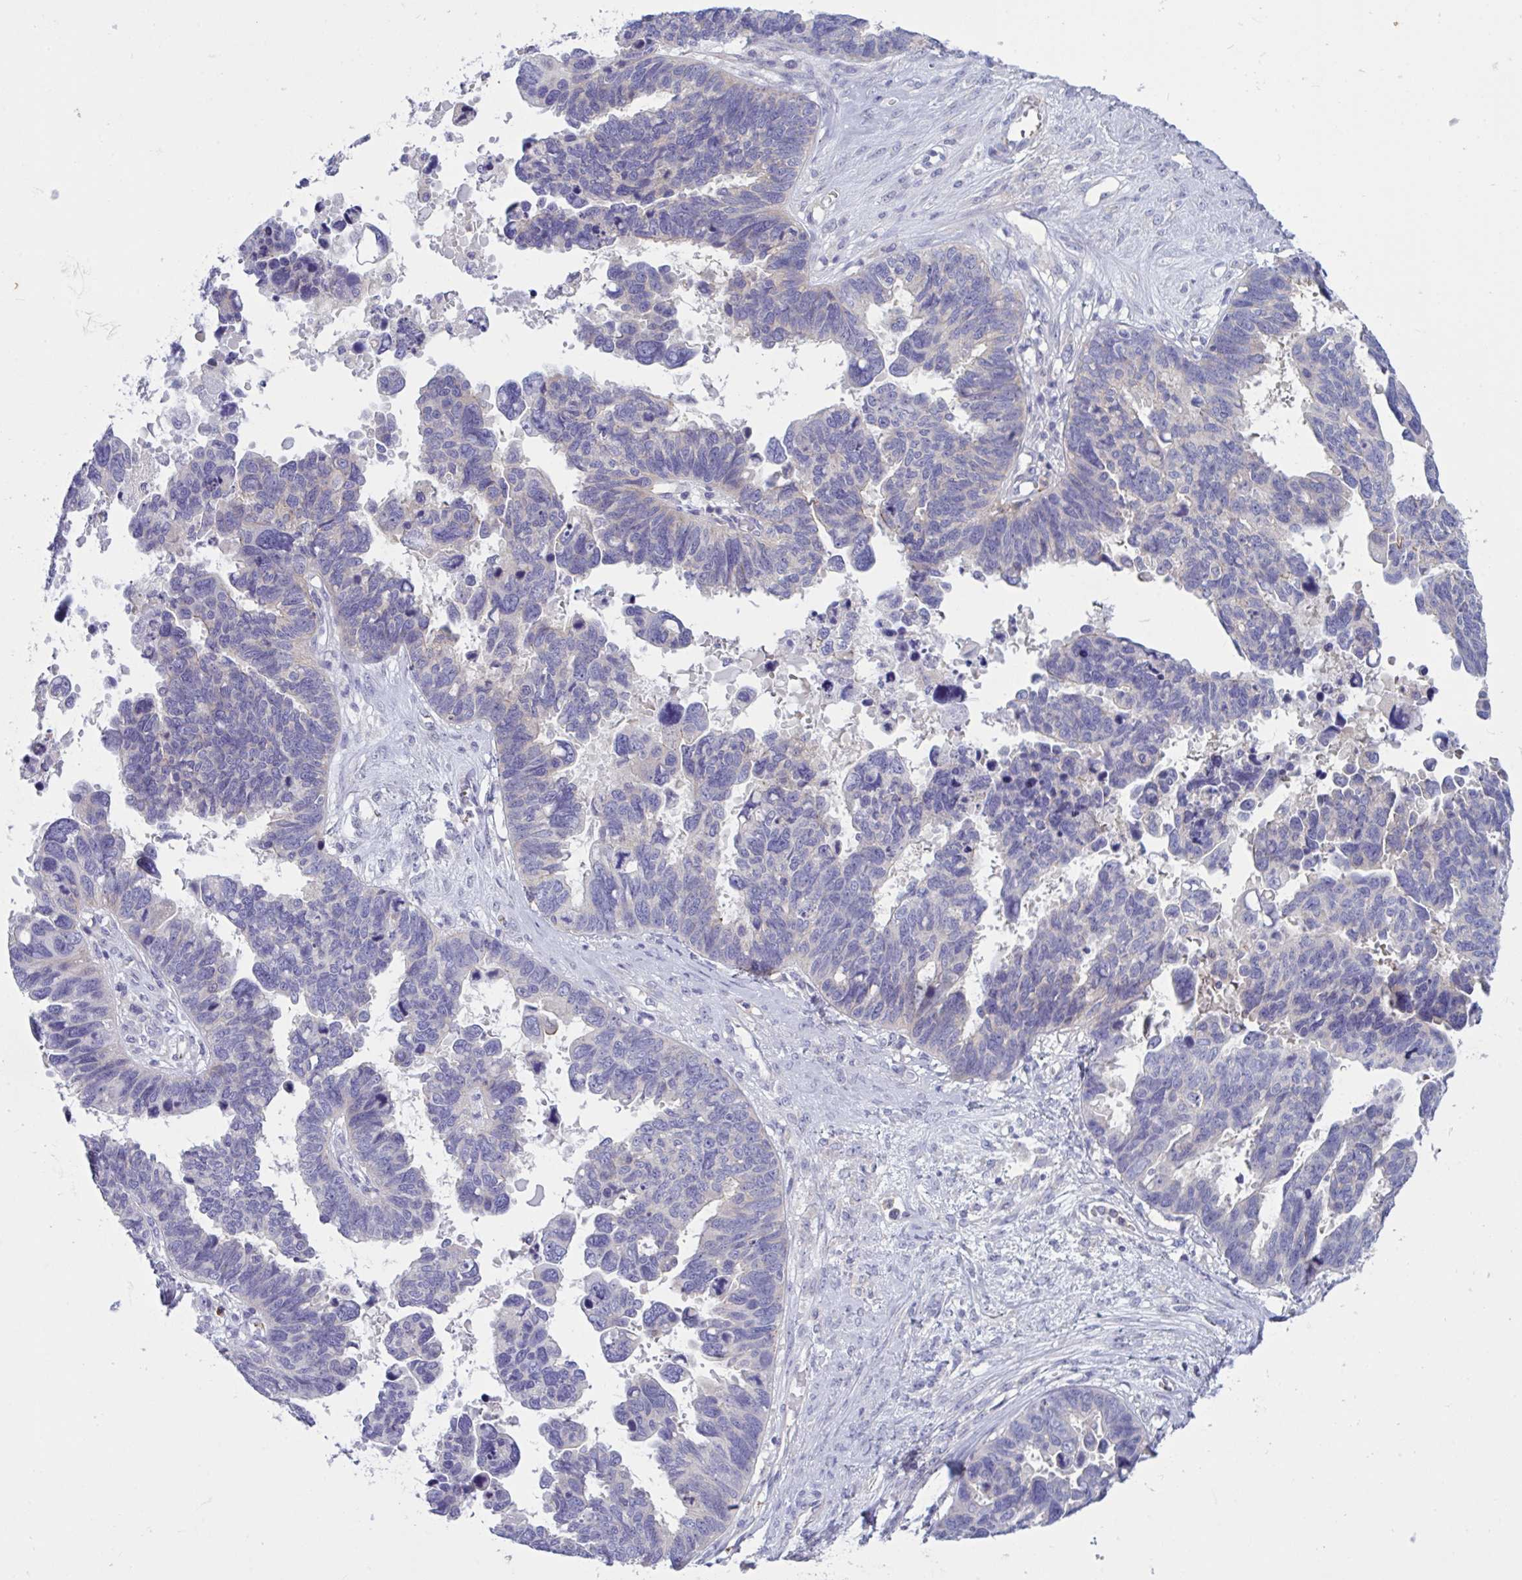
{"staining": {"intensity": "negative", "quantity": "none", "location": "none"}, "tissue": "ovarian cancer", "cell_type": "Tumor cells", "image_type": "cancer", "snomed": [{"axis": "morphology", "description": "Cystadenocarcinoma, serous, NOS"}, {"axis": "topography", "description": "Ovary"}], "caption": "Ovarian serous cystadenocarcinoma was stained to show a protein in brown. There is no significant positivity in tumor cells. (DAB (3,3'-diaminobenzidine) immunohistochemistry, high magnification).", "gene": "OXLD1", "patient": {"sex": "female", "age": 60}}